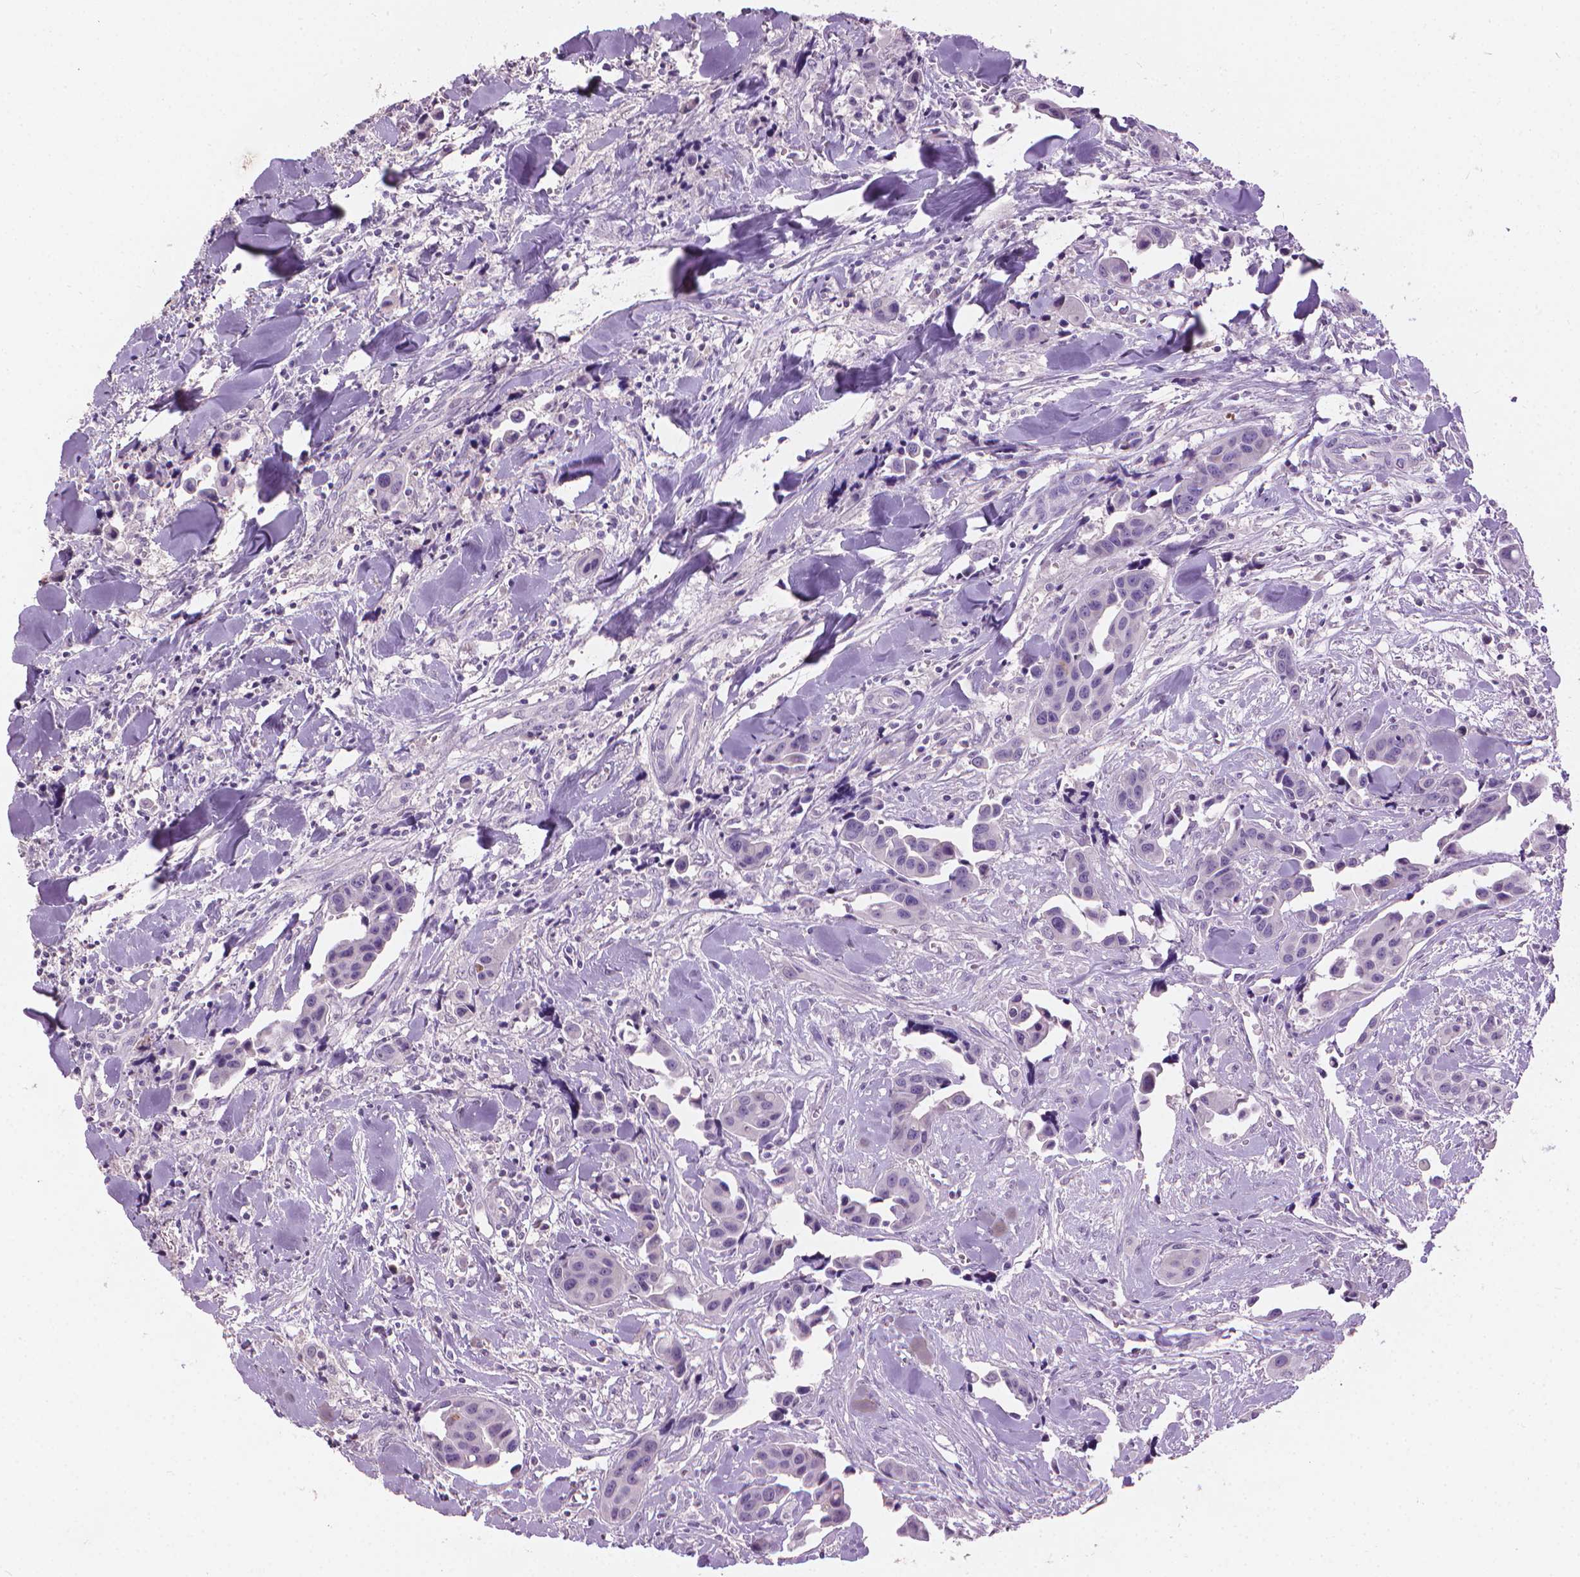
{"staining": {"intensity": "negative", "quantity": "none", "location": "none"}, "tissue": "head and neck cancer", "cell_type": "Tumor cells", "image_type": "cancer", "snomed": [{"axis": "morphology", "description": "Adenocarcinoma, NOS"}, {"axis": "topography", "description": "Head-Neck"}], "caption": "Histopathology image shows no protein positivity in tumor cells of head and neck cancer (adenocarcinoma) tissue.", "gene": "MLANA", "patient": {"sex": "male", "age": 76}}